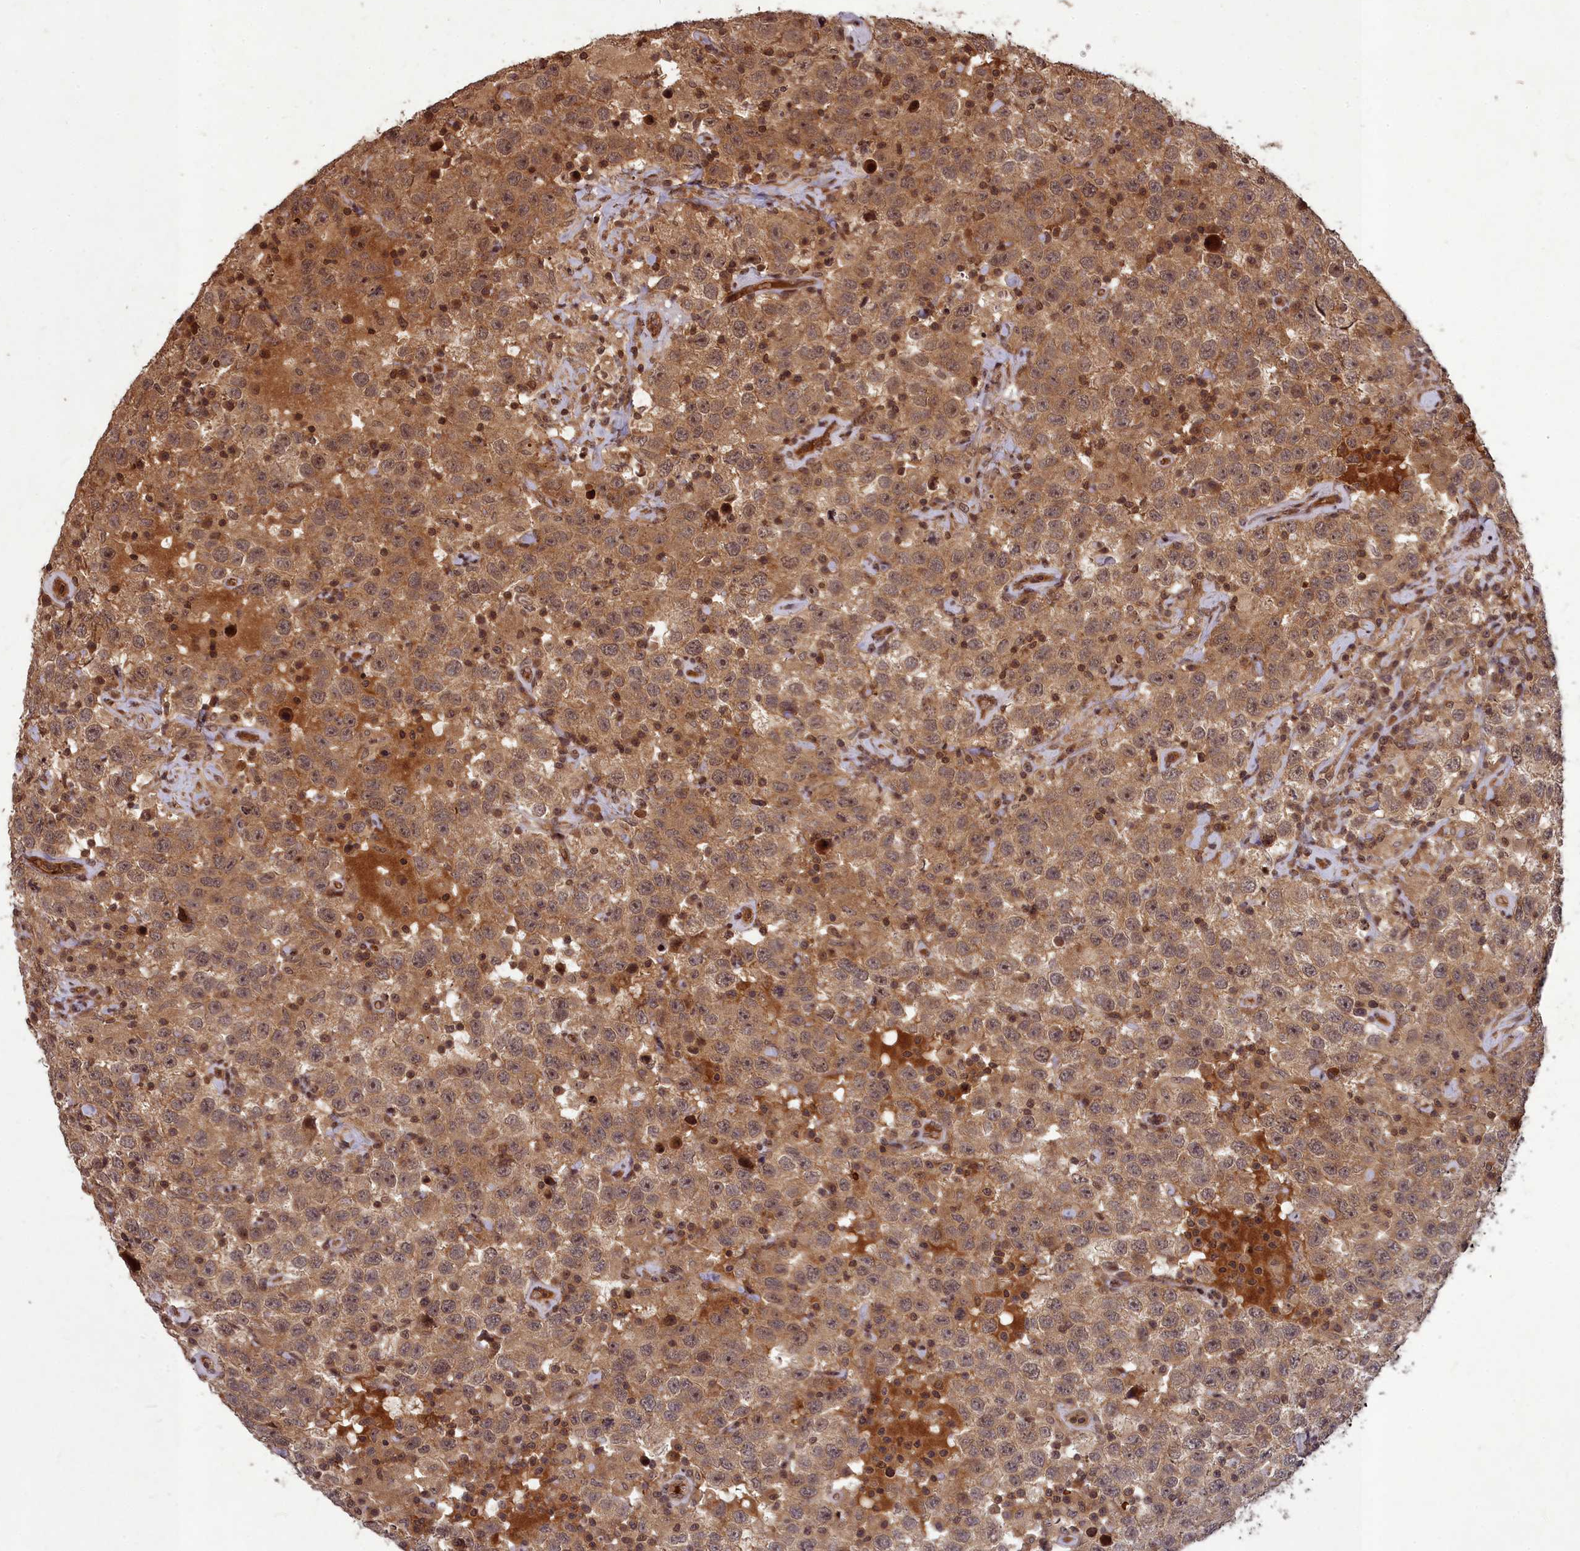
{"staining": {"intensity": "moderate", "quantity": ">75%", "location": "cytoplasmic/membranous,nuclear"}, "tissue": "testis cancer", "cell_type": "Tumor cells", "image_type": "cancer", "snomed": [{"axis": "morphology", "description": "Seminoma, NOS"}, {"axis": "topography", "description": "Testis"}], "caption": "Protein expression analysis of testis seminoma shows moderate cytoplasmic/membranous and nuclear positivity in approximately >75% of tumor cells. The protein is stained brown, and the nuclei are stained in blue (DAB (3,3'-diaminobenzidine) IHC with brightfield microscopy, high magnification).", "gene": "SRMS", "patient": {"sex": "male", "age": 41}}